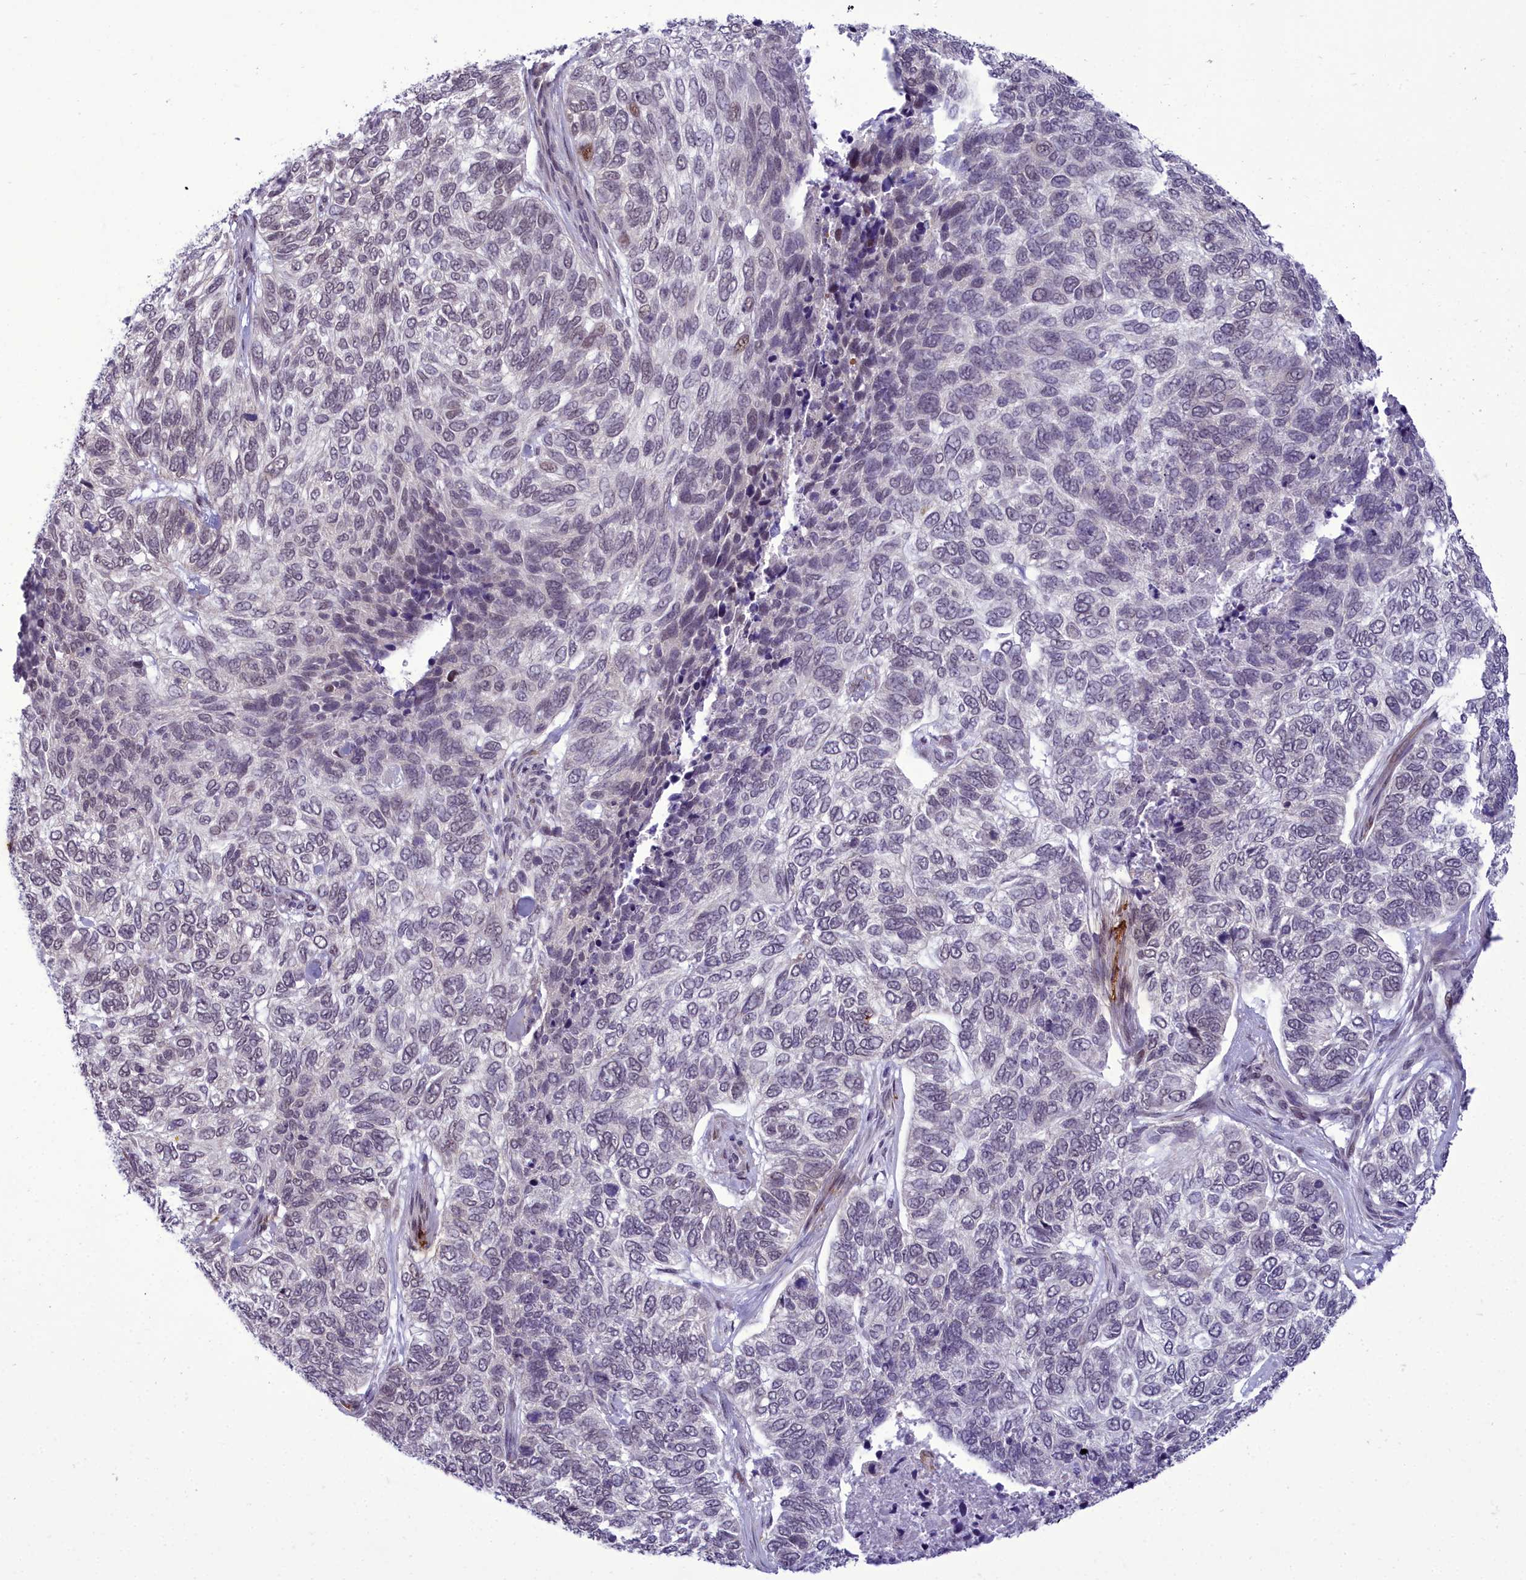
{"staining": {"intensity": "weak", "quantity": "<25%", "location": "nuclear"}, "tissue": "skin cancer", "cell_type": "Tumor cells", "image_type": "cancer", "snomed": [{"axis": "morphology", "description": "Basal cell carcinoma"}, {"axis": "topography", "description": "Skin"}], "caption": "A high-resolution histopathology image shows immunohistochemistry staining of skin cancer, which displays no significant expression in tumor cells.", "gene": "CEACAM19", "patient": {"sex": "female", "age": 65}}